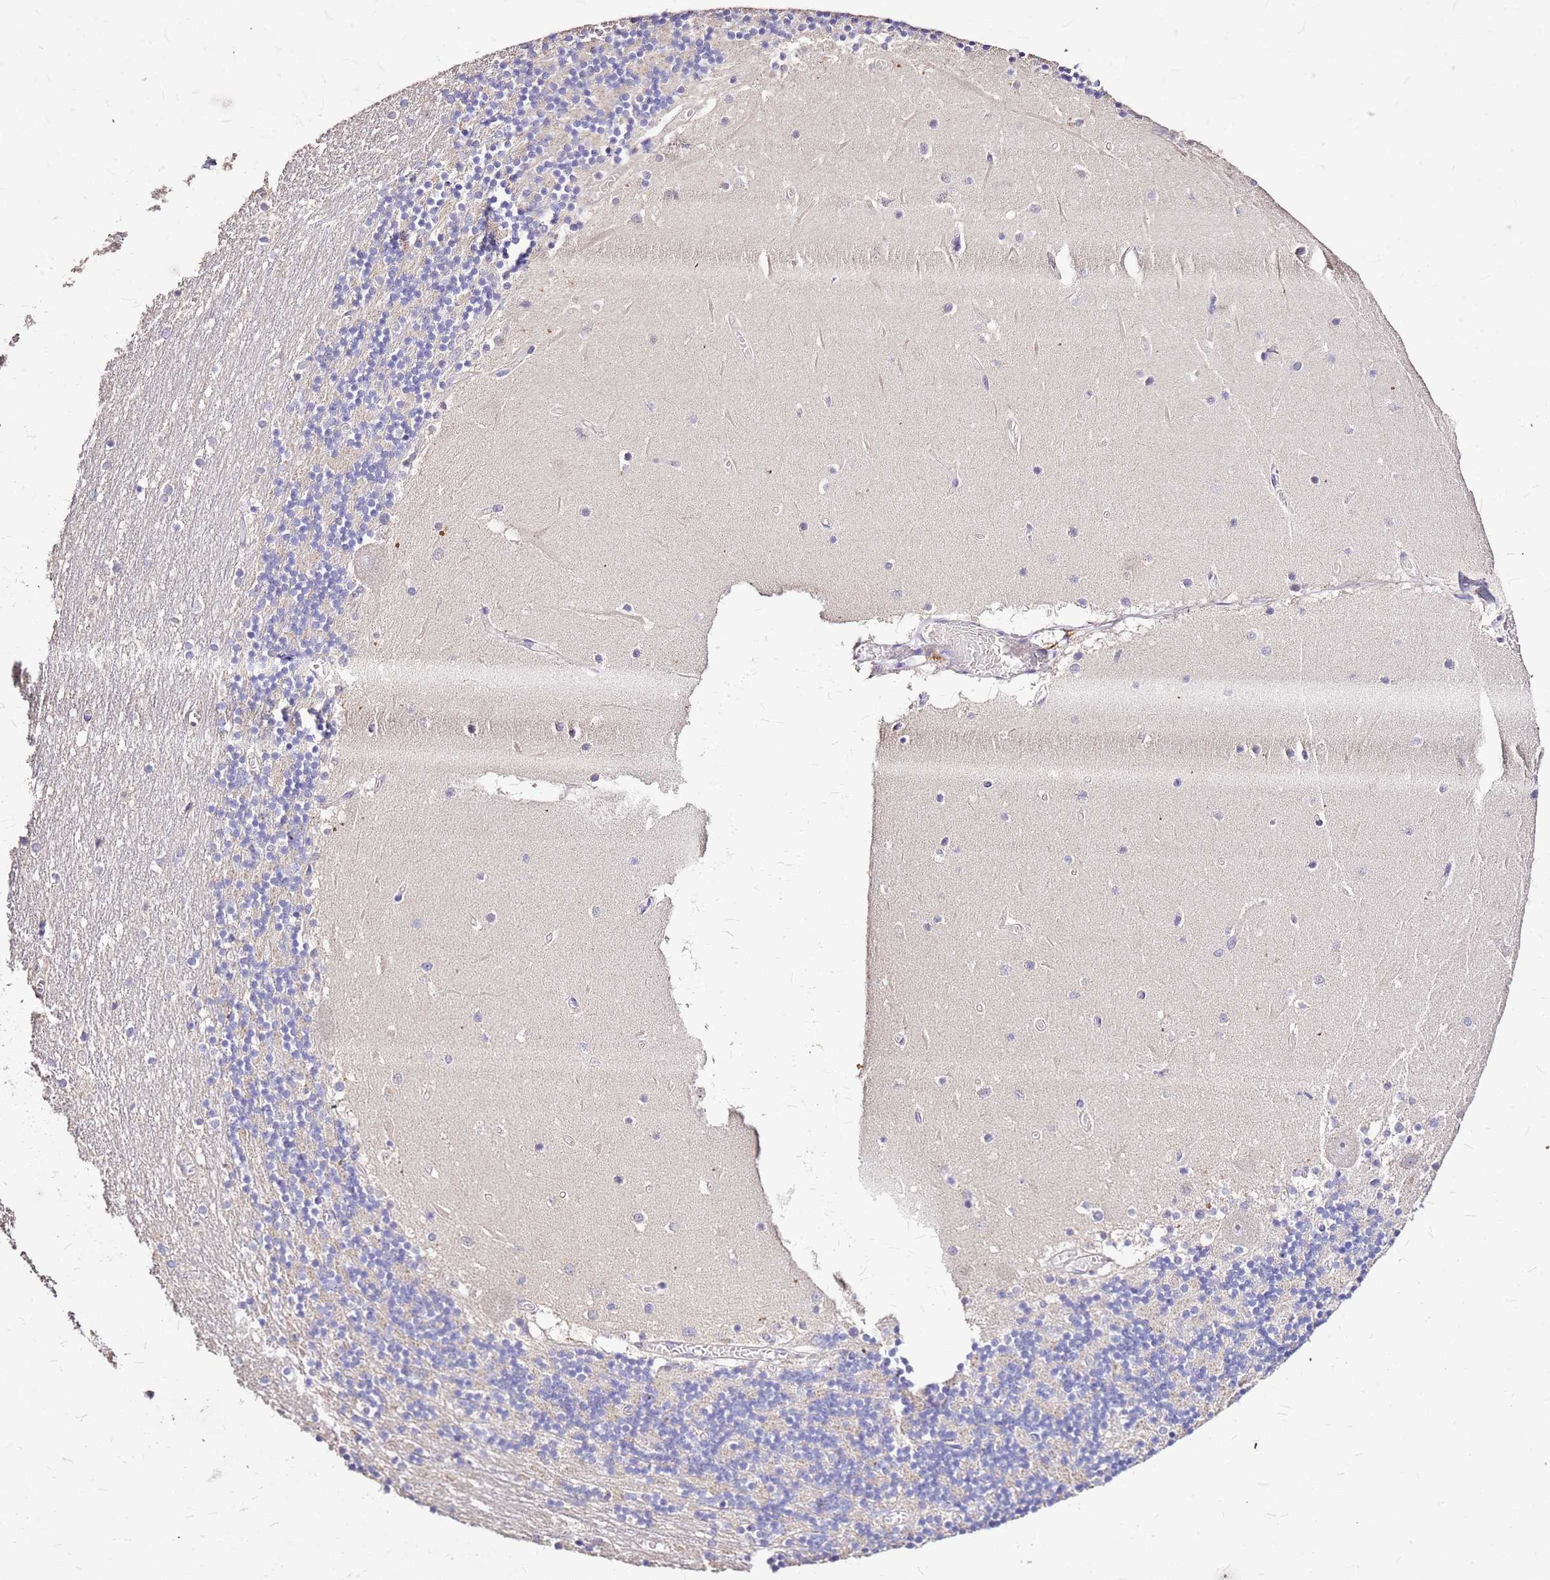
{"staining": {"intensity": "negative", "quantity": "none", "location": "none"}, "tissue": "cerebellum", "cell_type": "Cells in granular layer", "image_type": "normal", "snomed": [{"axis": "morphology", "description": "Normal tissue, NOS"}, {"axis": "topography", "description": "Cerebellum"}], "caption": "Cells in granular layer show no significant protein positivity in unremarkable cerebellum.", "gene": "EXD3", "patient": {"sex": "female", "age": 28}}